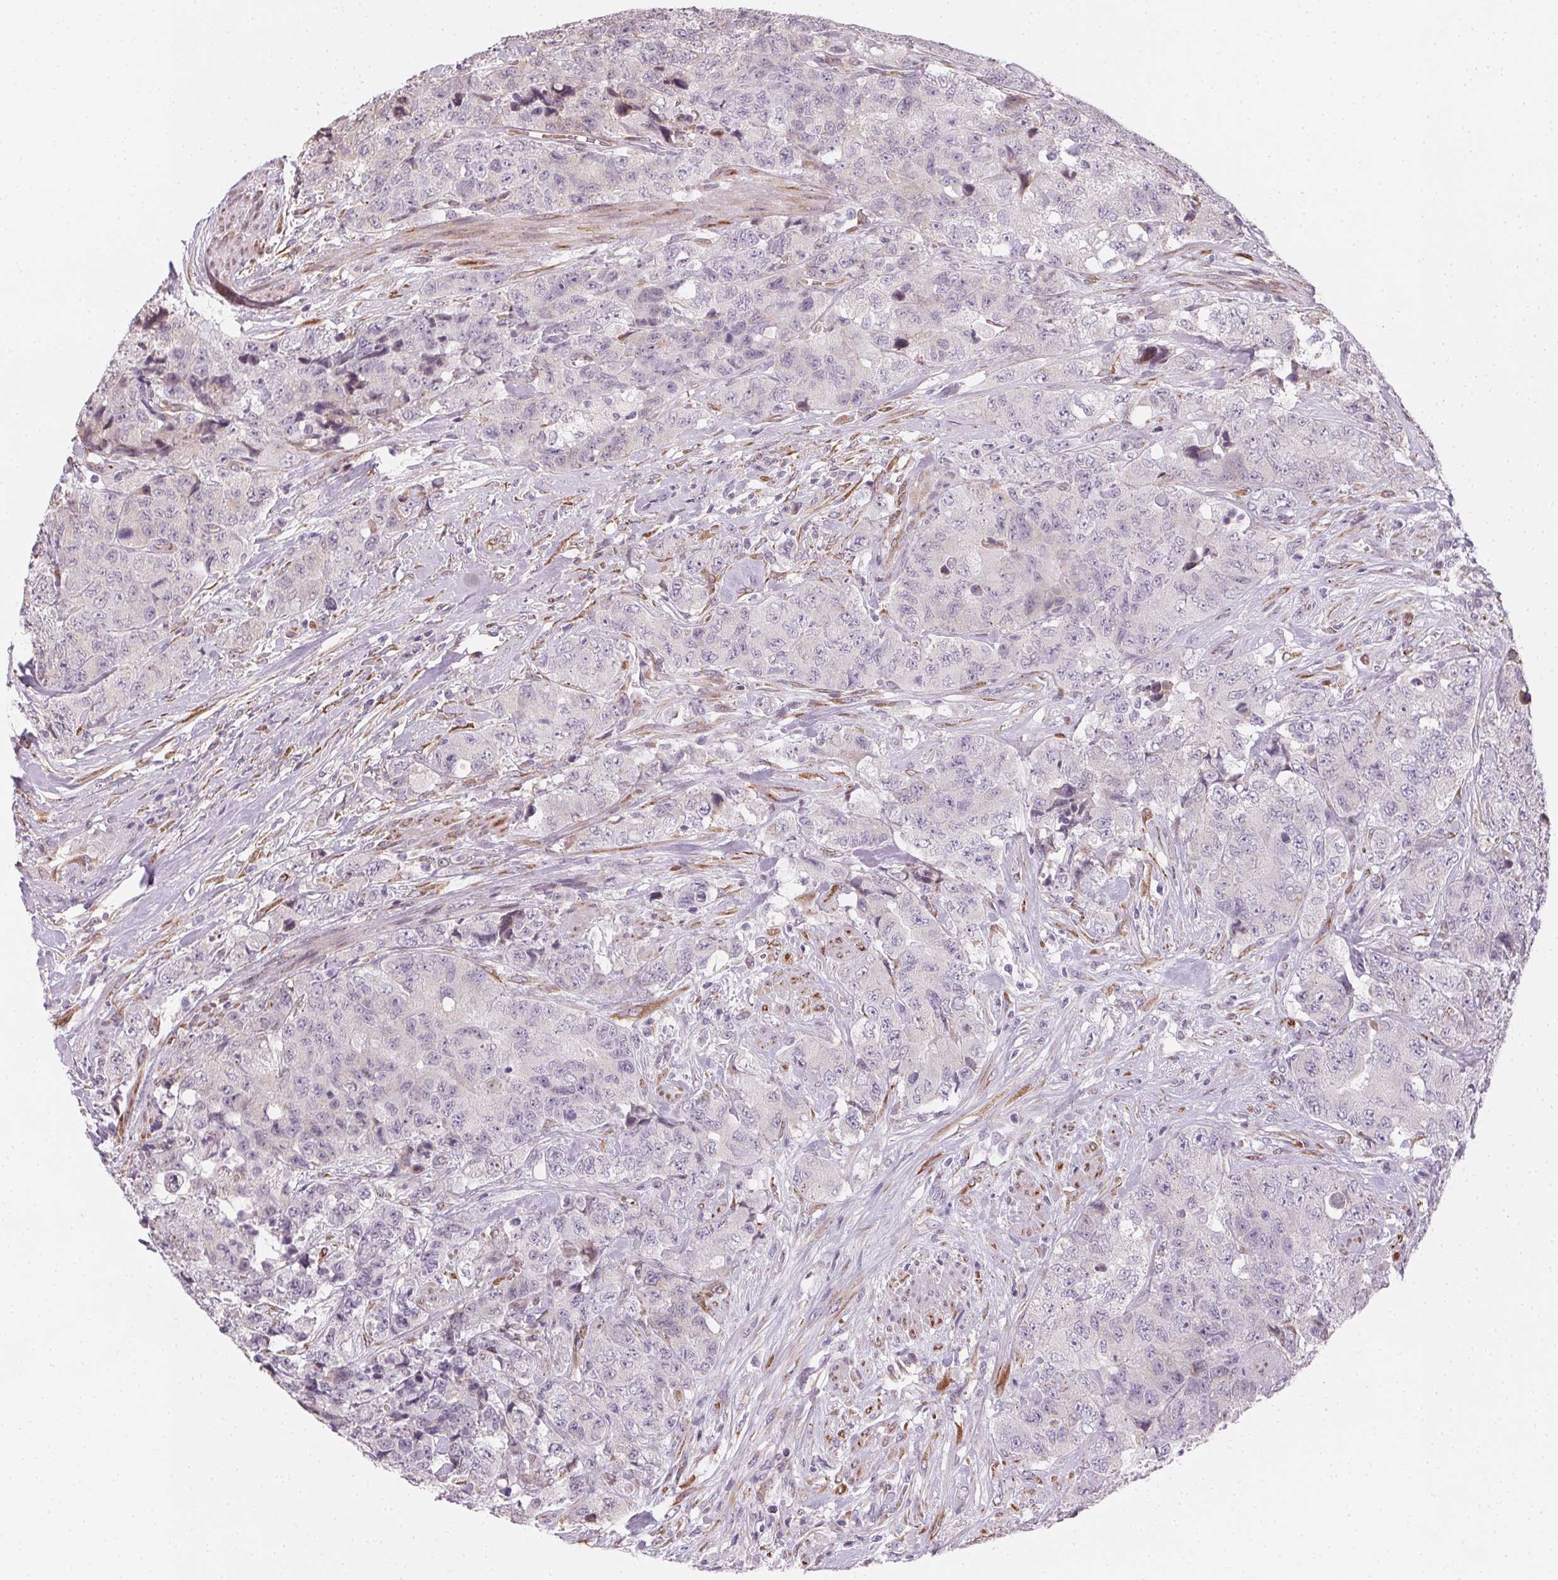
{"staining": {"intensity": "negative", "quantity": "none", "location": "none"}, "tissue": "urothelial cancer", "cell_type": "Tumor cells", "image_type": "cancer", "snomed": [{"axis": "morphology", "description": "Urothelial carcinoma, High grade"}, {"axis": "topography", "description": "Urinary bladder"}], "caption": "A micrograph of high-grade urothelial carcinoma stained for a protein displays no brown staining in tumor cells.", "gene": "CCDC96", "patient": {"sex": "female", "age": 78}}